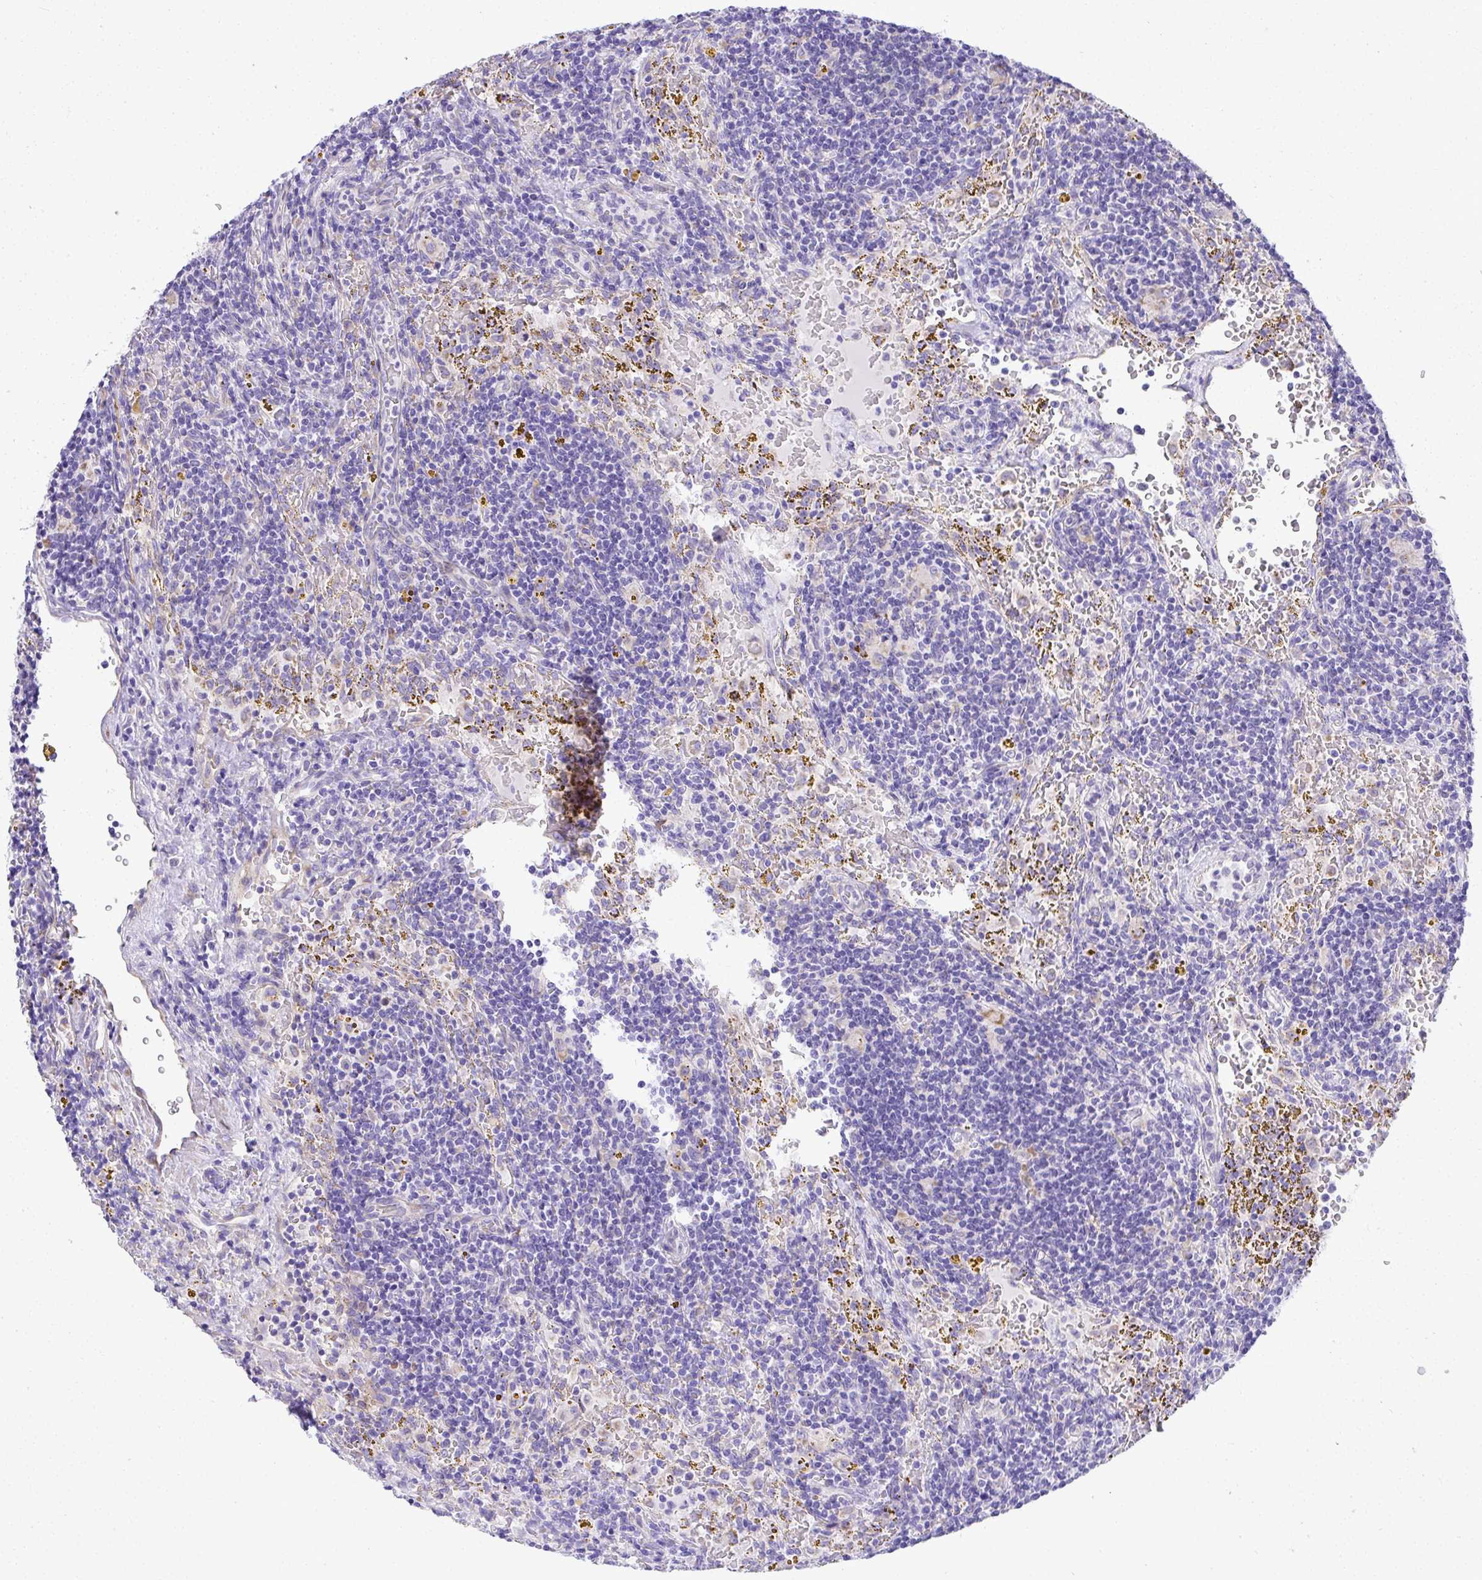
{"staining": {"intensity": "negative", "quantity": "none", "location": "none"}, "tissue": "lymphoma", "cell_type": "Tumor cells", "image_type": "cancer", "snomed": [{"axis": "morphology", "description": "Malignant lymphoma, non-Hodgkin's type, Low grade"}, {"axis": "topography", "description": "Spleen"}], "caption": "Immunohistochemistry image of lymphoma stained for a protein (brown), which demonstrates no positivity in tumor cells.", "gene": "ADRA2C", "patient": {"sex": "female", "age": 70}}